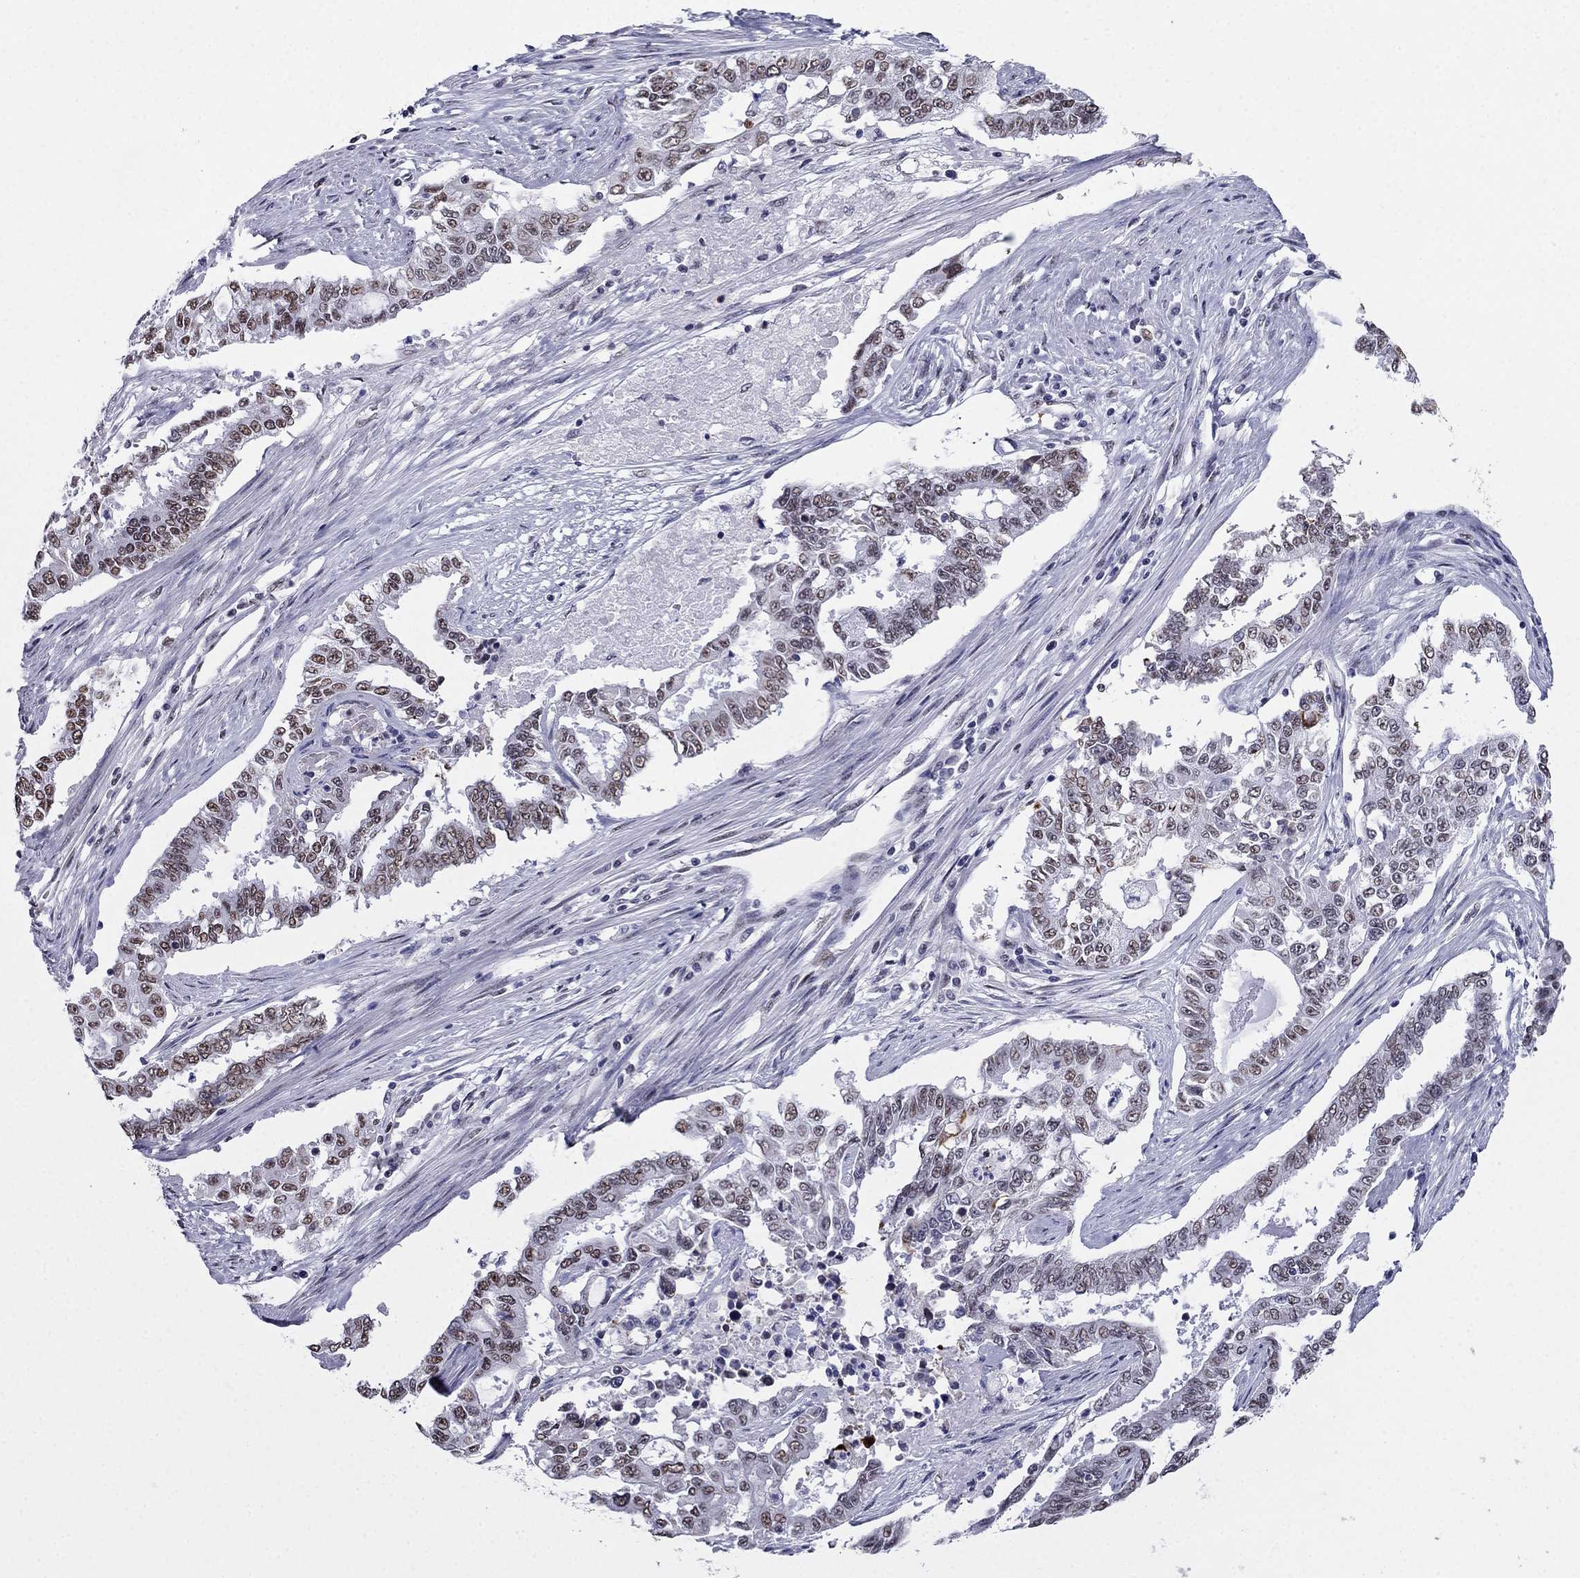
{"staining": {"intensity": "weak", "quantity": "25%-75%", "location": "nuclear"}, "tissue": "endometrial cancer", "cell_type": "Tumor cells", "image_type": "cancer", "snomed": [{"axis": "morphology", "description": "Adenocarcinoma, NOS"}, {"axis": "topography", "description": "Uterus"}], "caption": "An immunohistochemistry (IHC) image of neoplastic tissue is shown. Protein staining in brown highlights weak nuclear positivity in adenocarcinoma (endometrial) within tumor cells.", "gene": "PPM1G", "patient": {"sex": "female", "age": 59}}